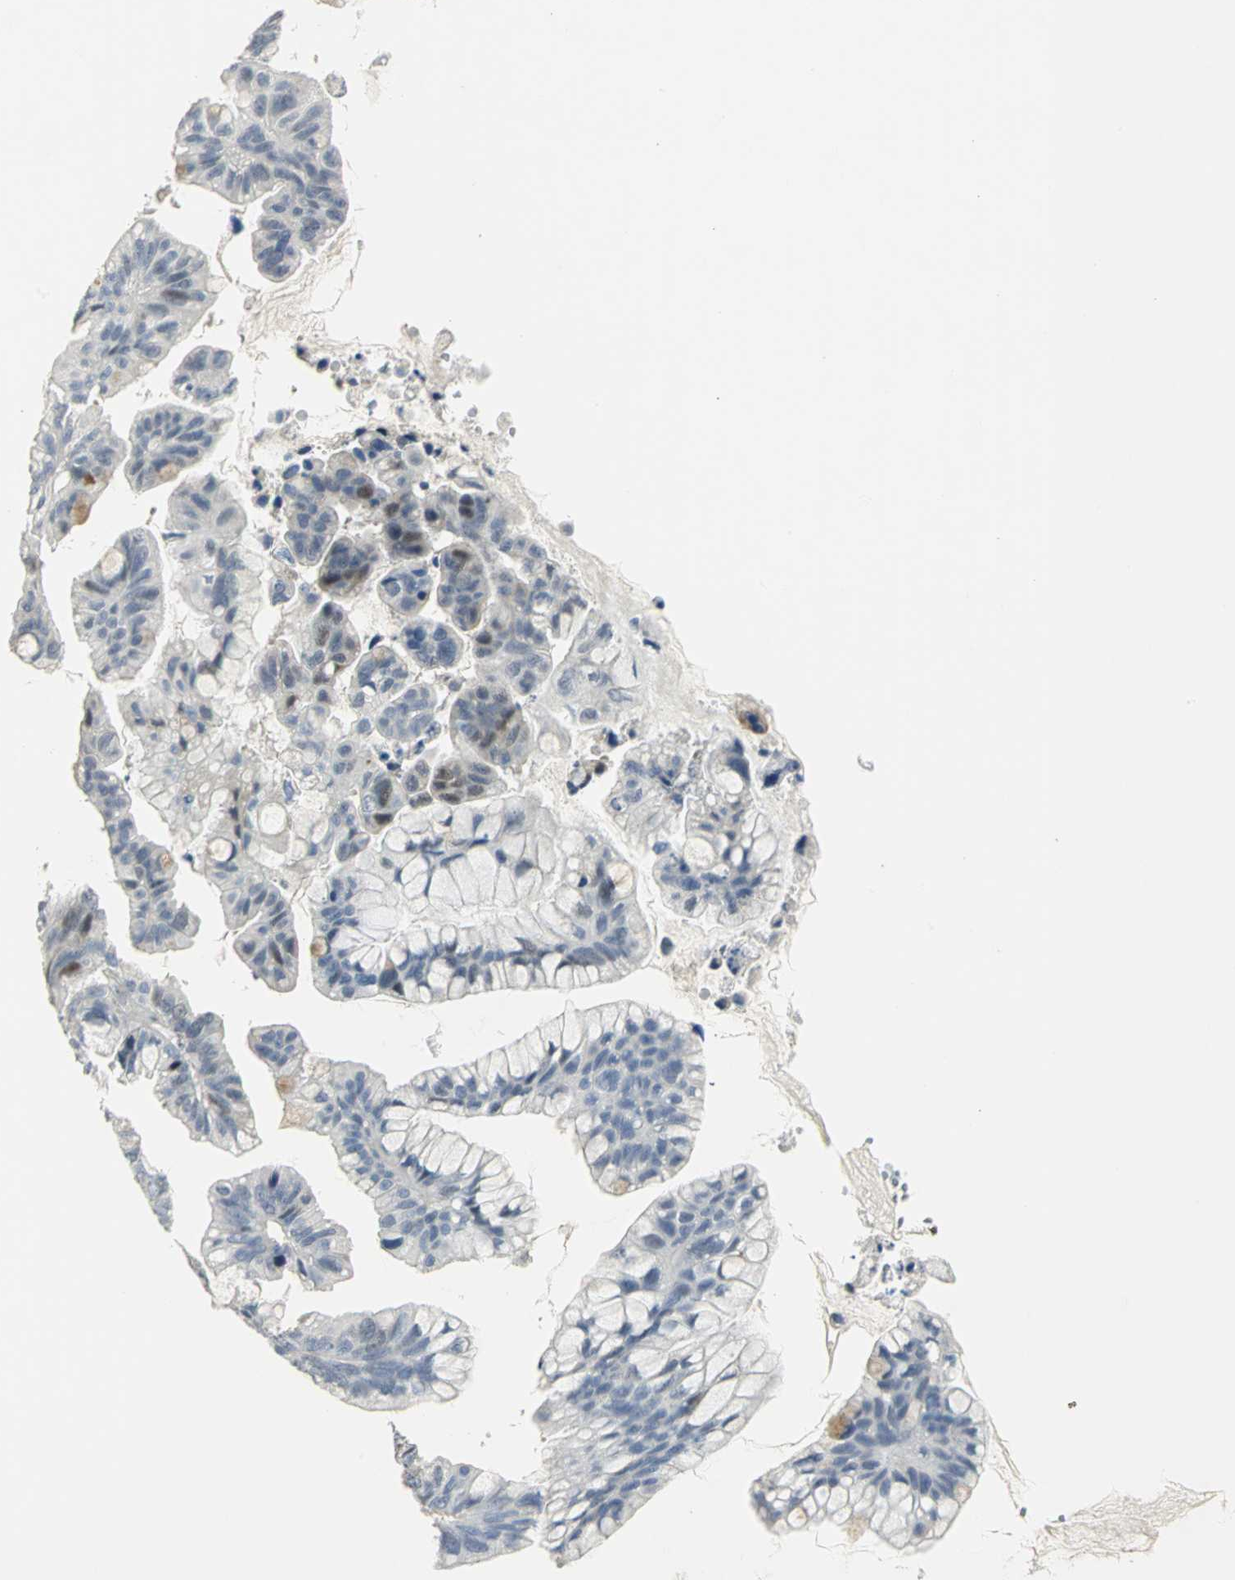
{"staining": {"intensity": "moderate", "quantity": "<25%", "location": "cytoplasmic/membranous"}, "tissue": "ovarian cancer", "cell_type": "Tumor cells", "image_type": "cancer", "snomed": [{"axis": "morphology", "description": "Cystadenocarcinoma, mucinous, NOS"}, {"axis": "topography", "description": "Ovary"}], "caption": "Protein expression analysis of ovarian mucinous cystadenocarcinoma displays moderate cytoplasmic/membranous expression in about <25% of tumor cells. (DAB IHC with brightfield microscopy, high magnification).", "gene": "BCL6", "patient": {"sex": "female", "age": 36}}